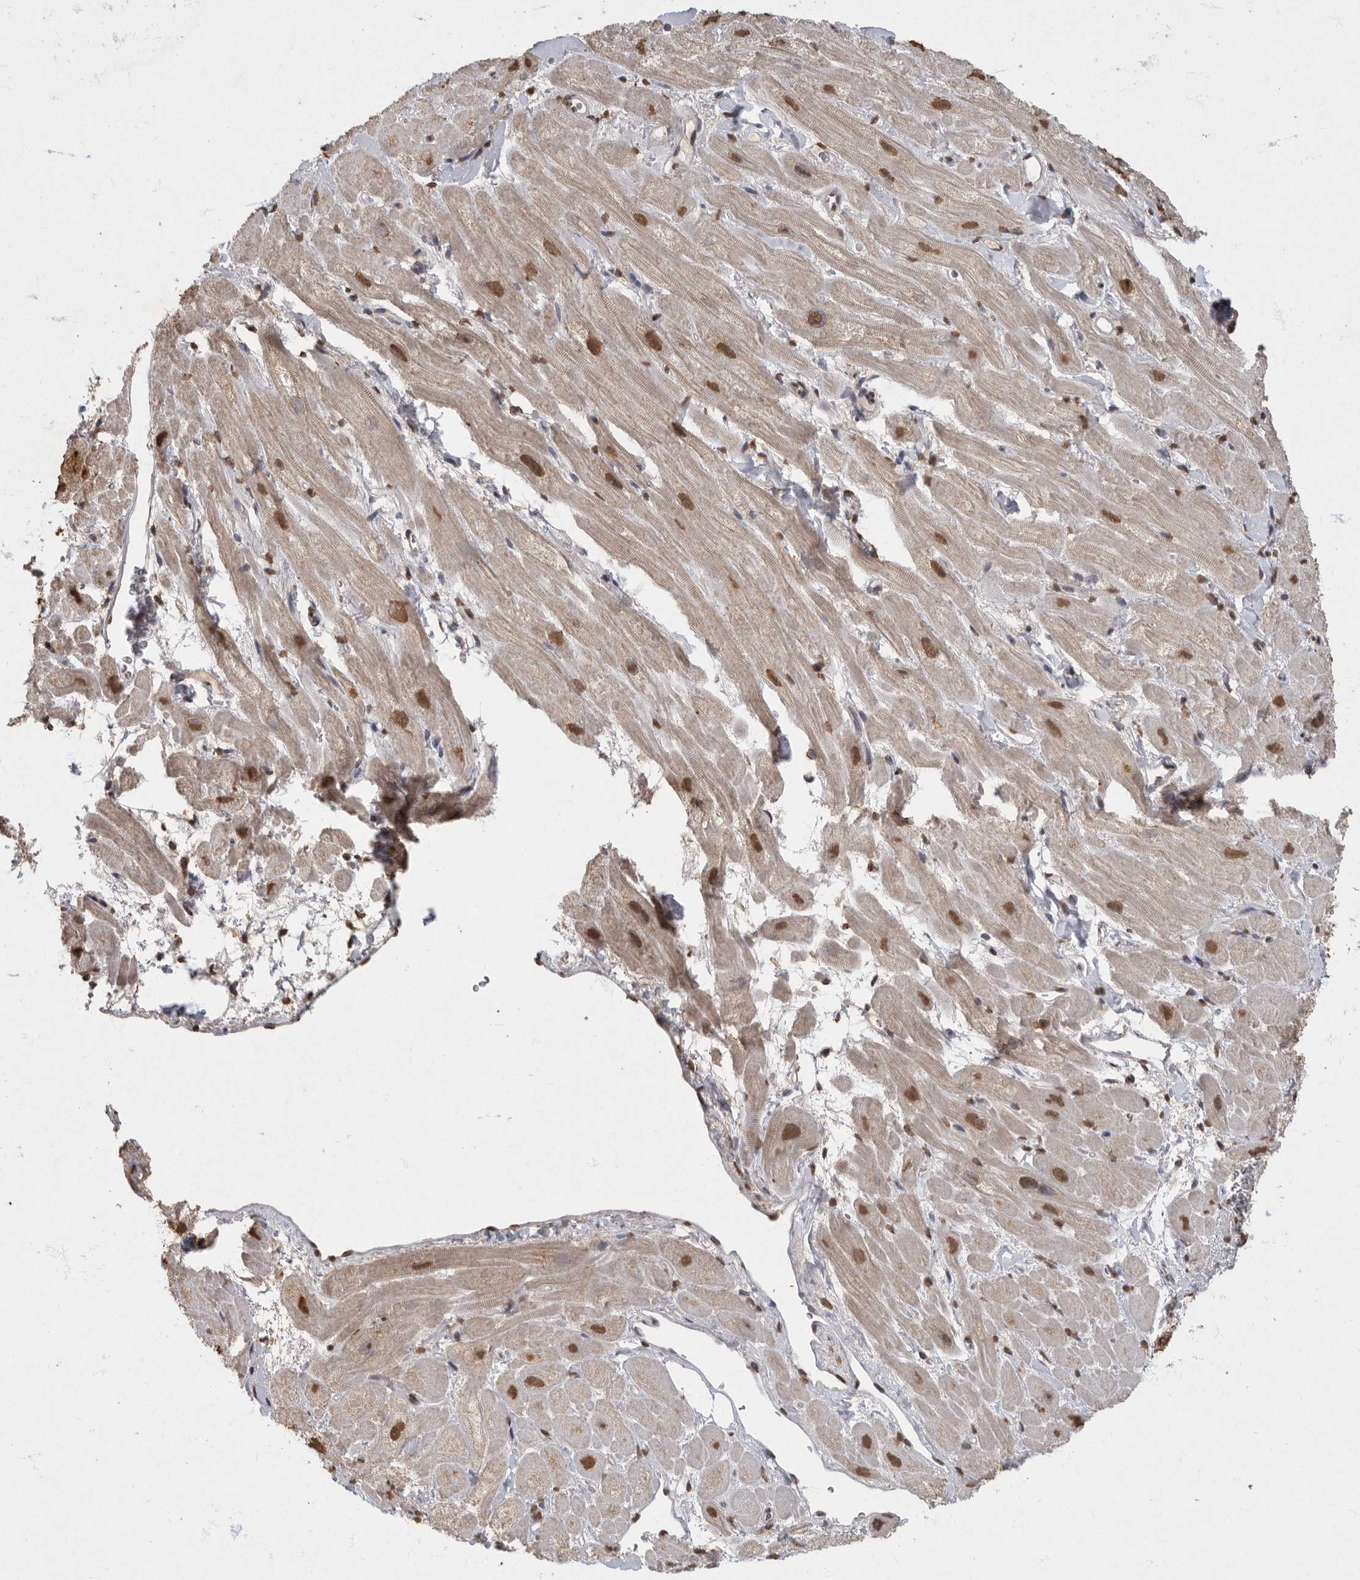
{"staining": {"intensity": "moderate", "quantity": "25%-75%", "location": "cytoplasmic/membranous,nuclear"}, "tissue": "heart muscle", "cell_type": "Cardiomyocytes", "image_type": "normal", "snomed": [{"axis": "morphology", "description": "Normal tissue, NOS"}, {"axis": "topography", "description": "Heart"}], "caption": "Immunohistochemical staining of unremarkable heart muscle reveals moderate cytoplasmic/membranous,nuclear protein positivity in about 25%-75% of cardiomyocytes.", "gene": "NBL1", "patient": {"sex": "male", "age": 49}}